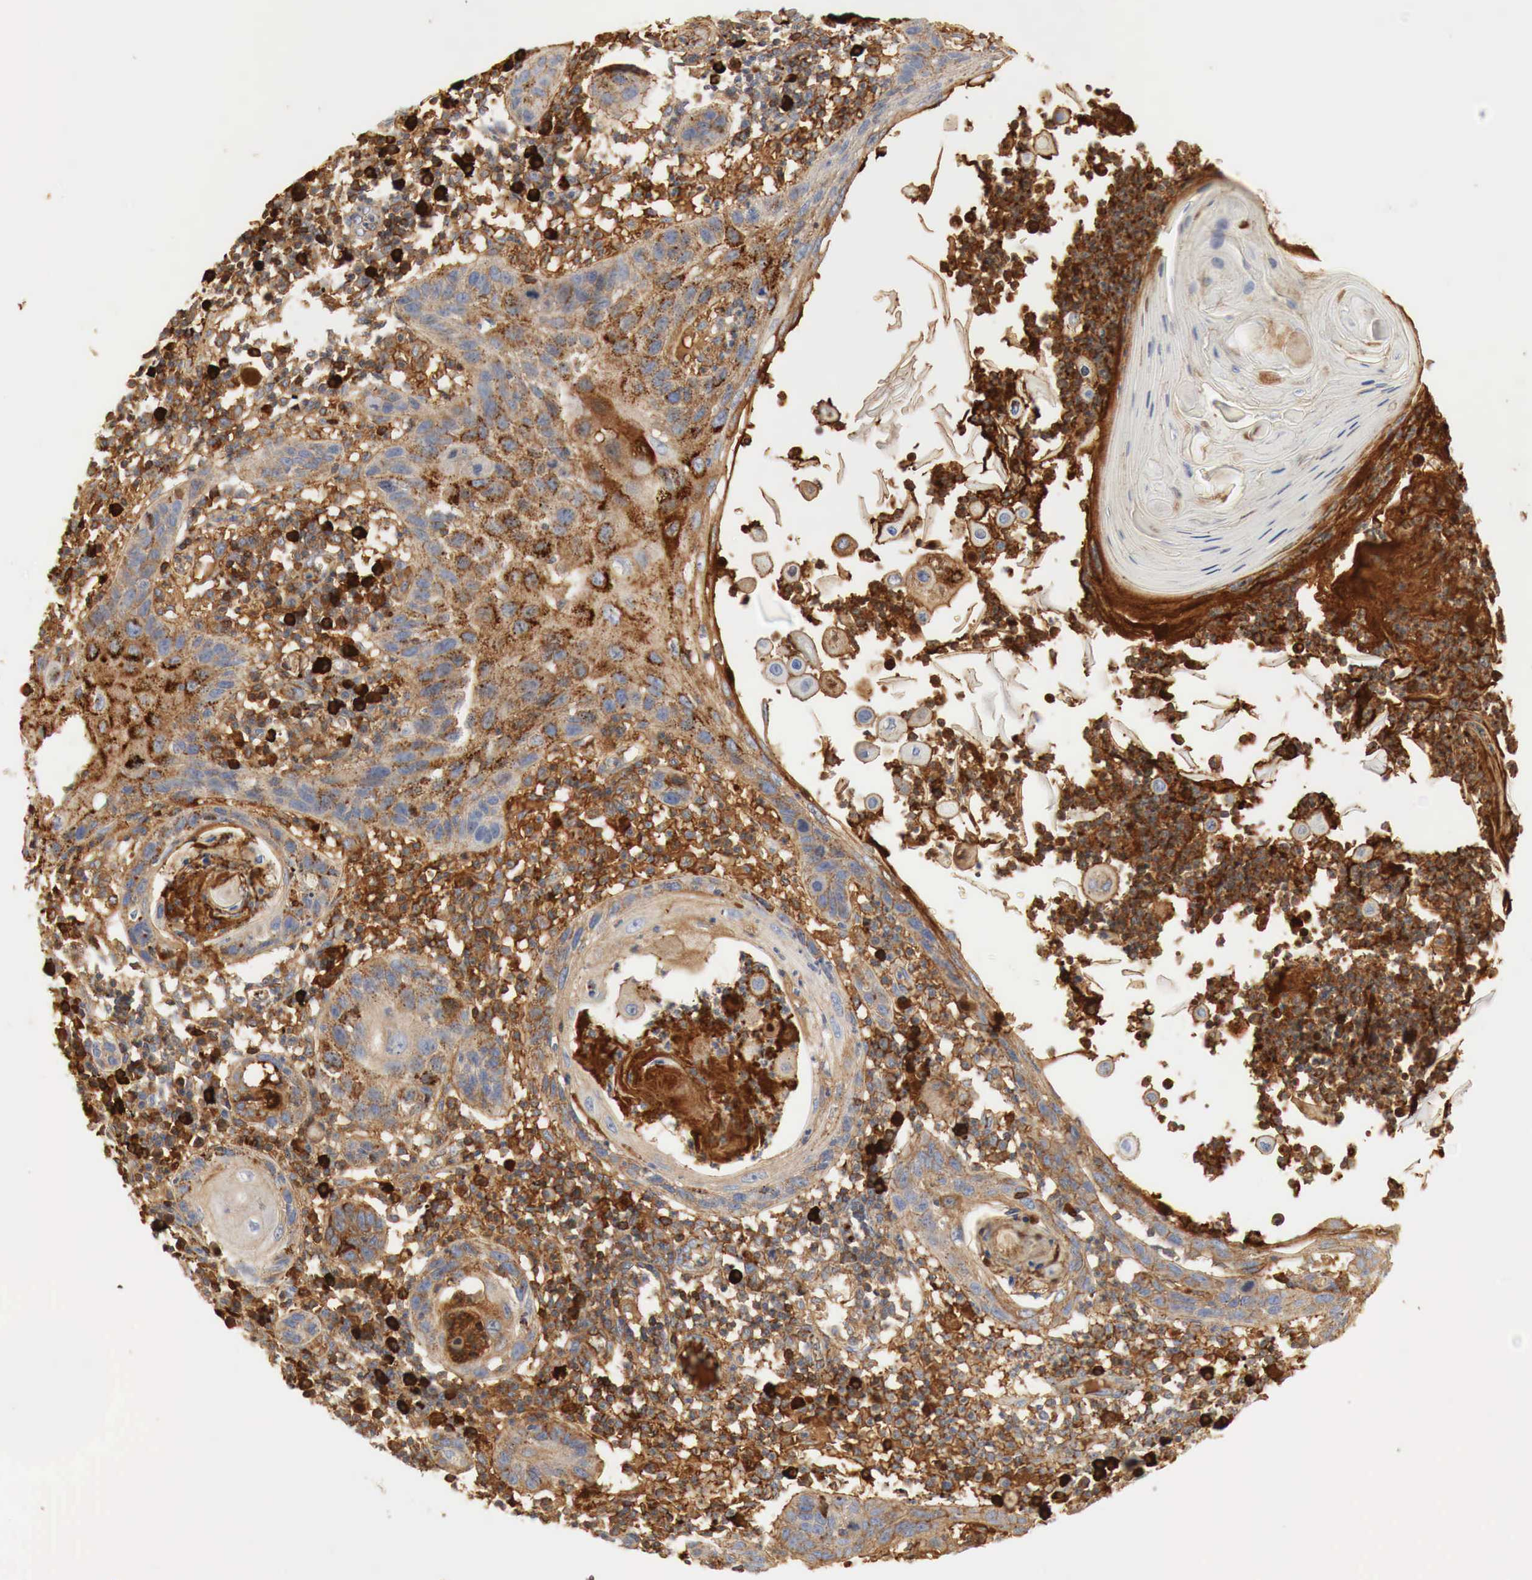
{"staining": {"intensity": "strong", "quantity": "25%-75%", "location": "cytoplasmic/membranous"}, "tissue": "skin cancer", "cell_type": "Tumor cells", "image_type": "cancer", "snomed": [{"axis": "morphology", "description": "Squamous cell carcinoma, NOS"}, {"axis": "topography", "description": "Skin"}], "caption": "Protein expression analysis of skin squamous cell carcinoma exhibits strong cytoplasmic/membranous positivity in about 25%-75% of tumor cells.", "gene": "IGLC3", "patient": {"sex": "female", "age": 74}}